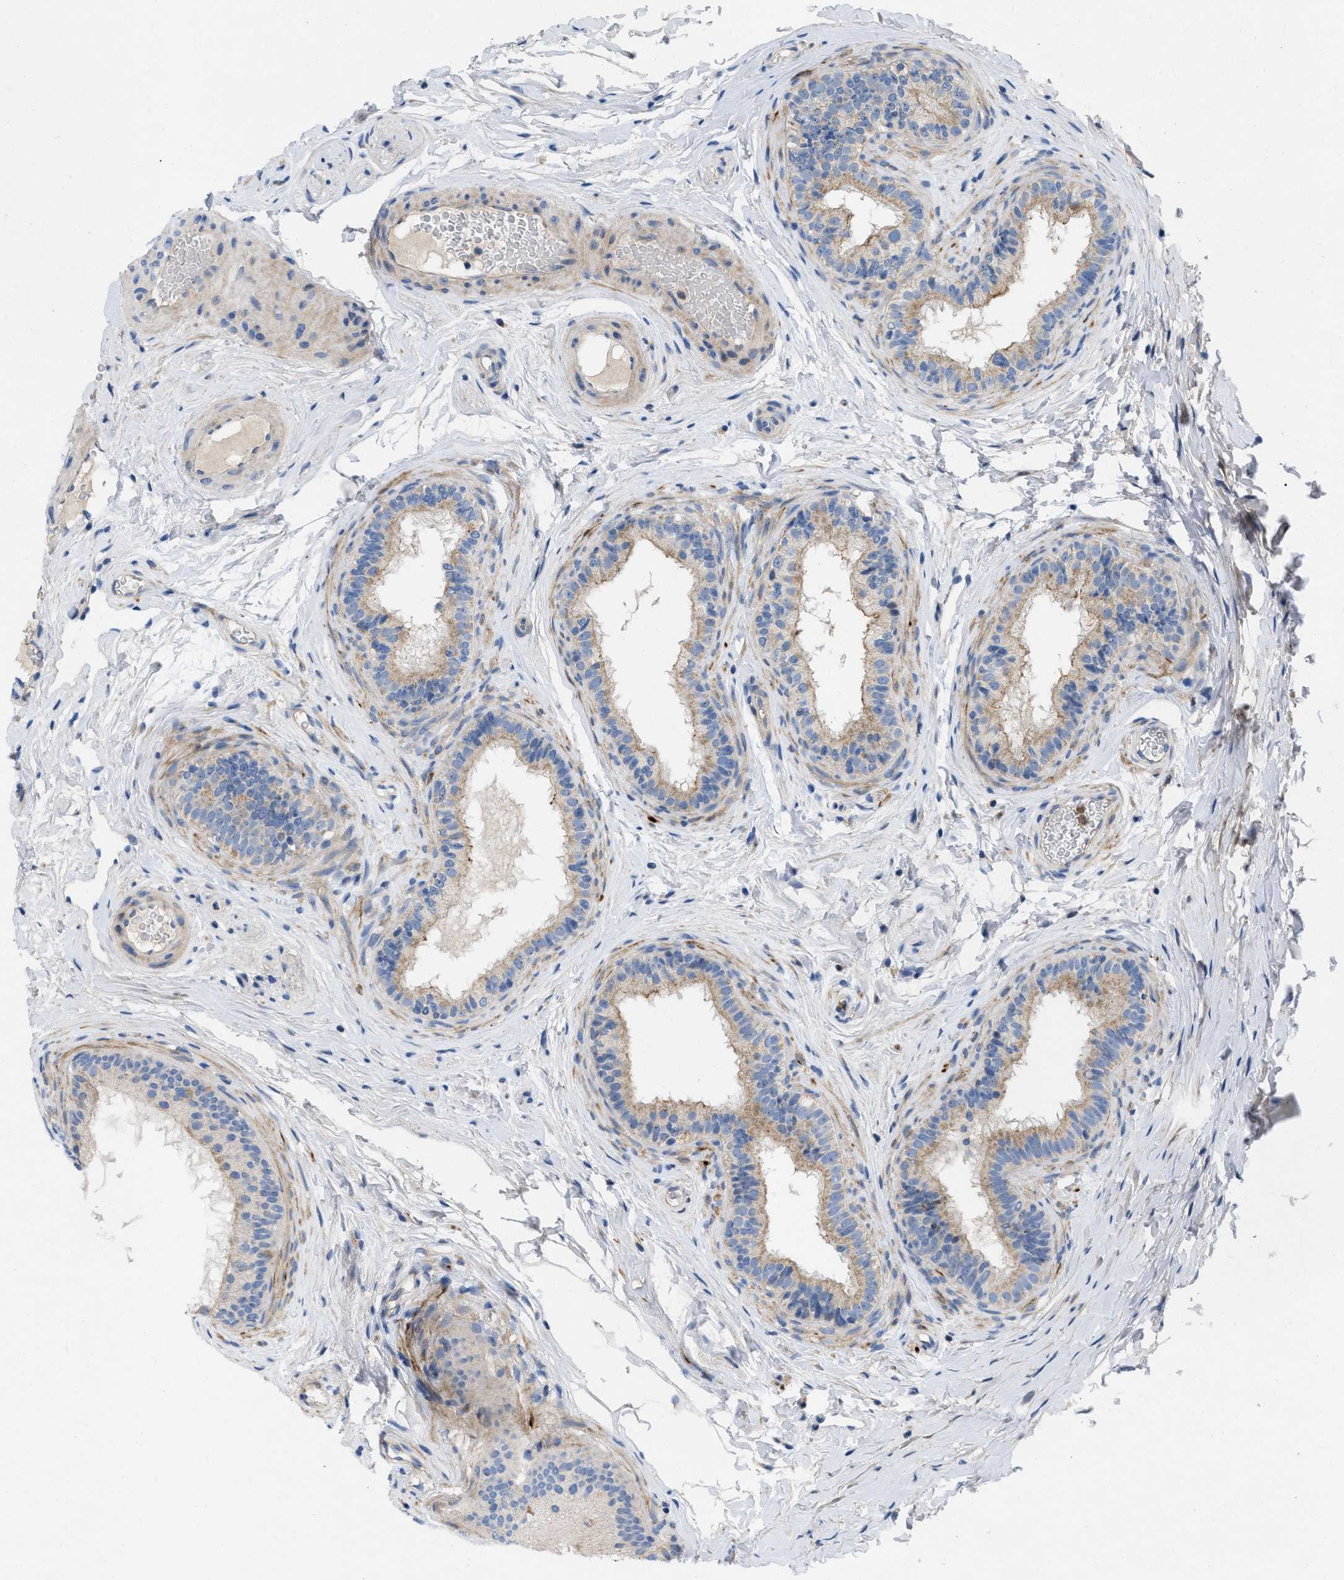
{"staining": {"intensity": "moderate", "quantity": "<25%", "location": "cytoplasmic/membranous"}, "tissue": "epididymis", "cell_type": "Glandular cells", "image_type": "normal", "snomed": [{"axis": "morphology", "description": "Normal tissue, NOS"}, {"axis": "topography", "description": "Testis"}, {"axis": "topography", "description": "Epididymis"}], "caption": "Normal epididymis displays moderate cytoplasmic/membranous positivity in approximately <25% of glandular cells Using DAB (3,3'-diaminobenzidine) (brown) and hematoxylin (blue) stains, captured at high magnification using brightfield microscopy..", "gene": "PLPPR5", "patient": {"sex": "male", "age": 36}}